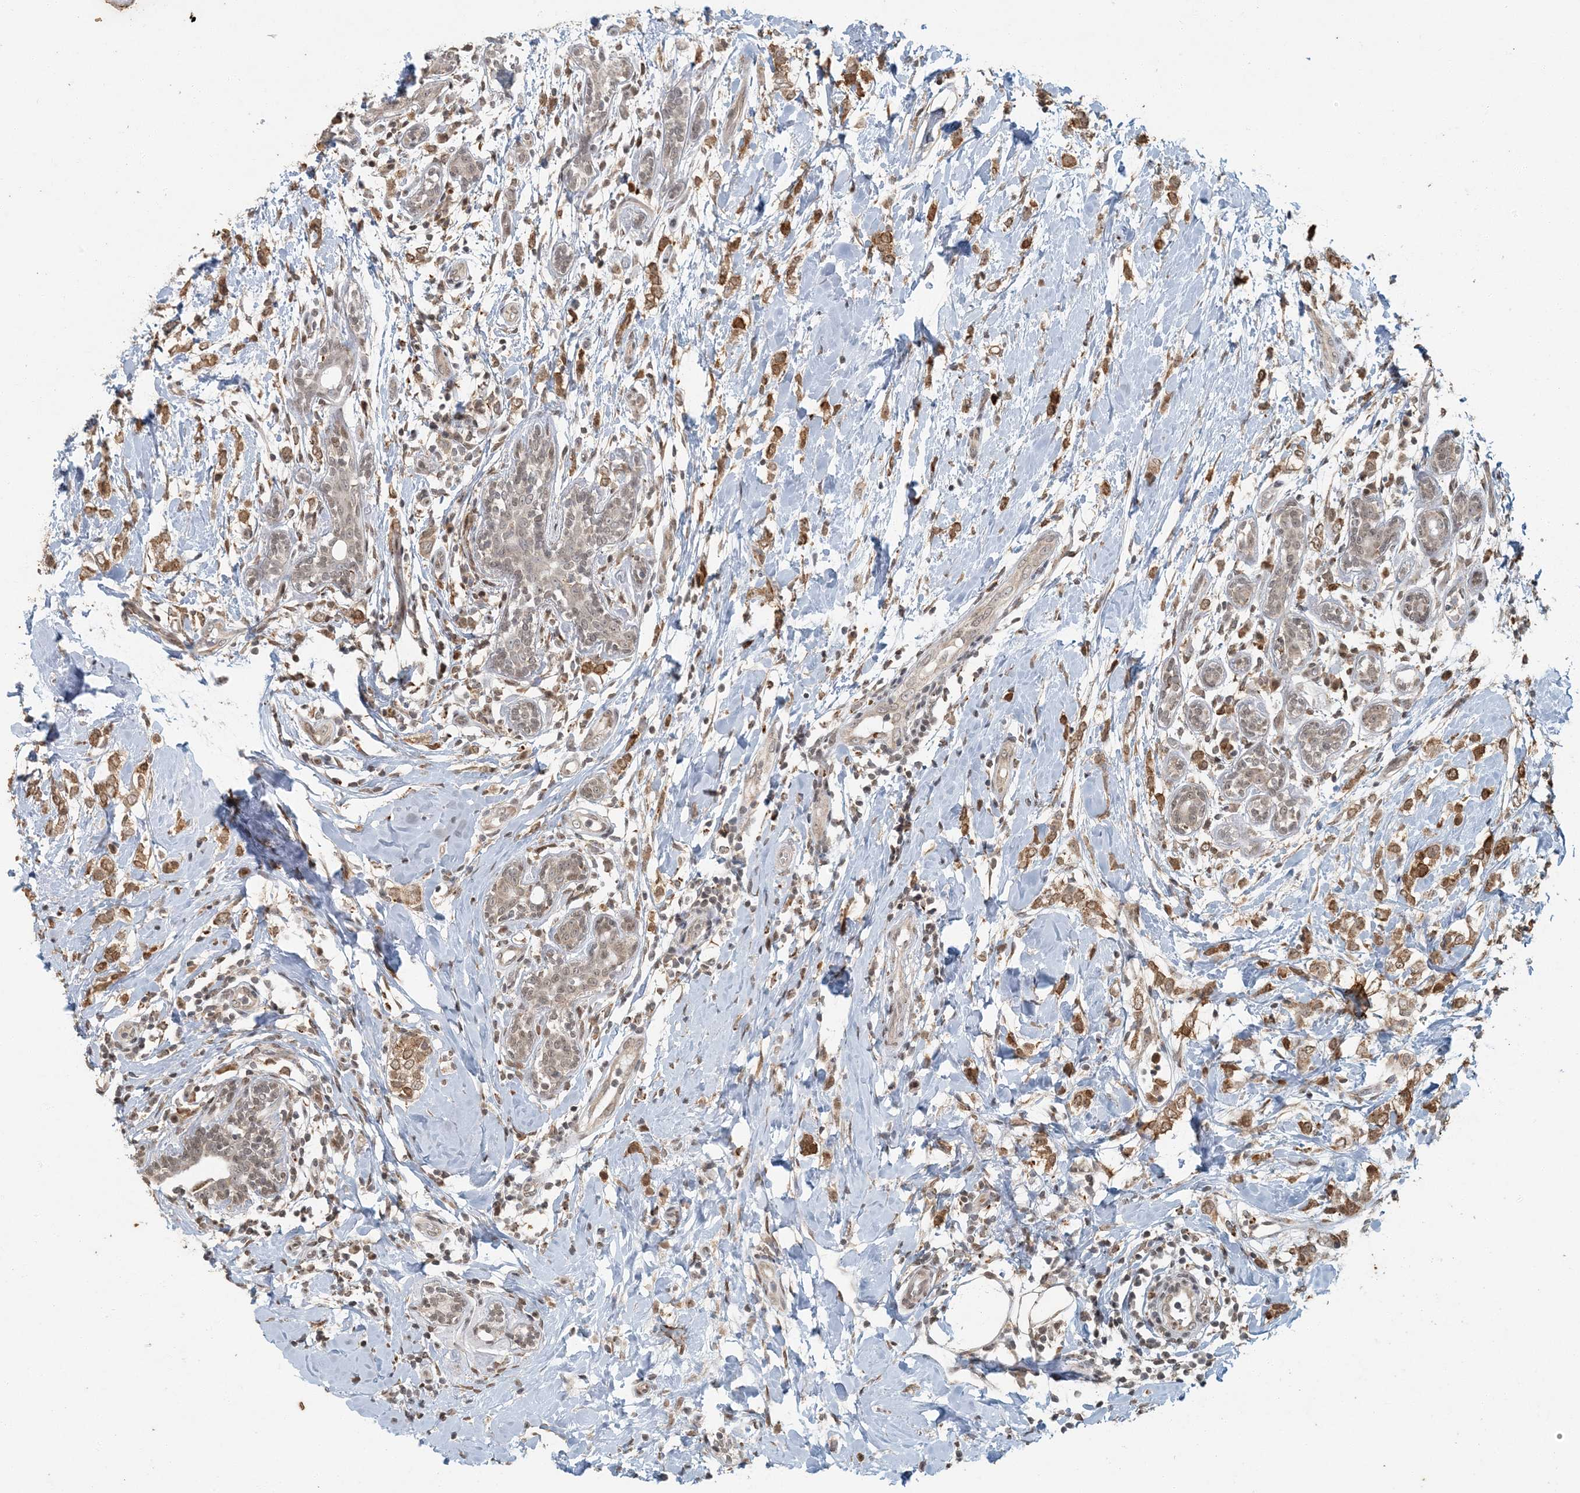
{"staining": {"intensity": "moderate", "quantity": ">75%", "location": "cytoplasmic/membranous"}, "tissue": "breast cancer", "cell_type": "Tumor cells", "image_type": "cancer", "snomed": [{"axis": "morphology", "description": "Normal tissue, NOS"}, {"axis": "morphology", "description": "Lobular carcinoma"}, {"axis": "topography", "description": "Breast"}], "caption": "This is a histology image of immunohistochemistry (IHC) staining of breast cancer (lobular carcinoma), which shows moderate expression in the cytoplasmic/membranous of tumor cells.", "gene": "AK9", "patient": {"sex": "female", "age": 47}}